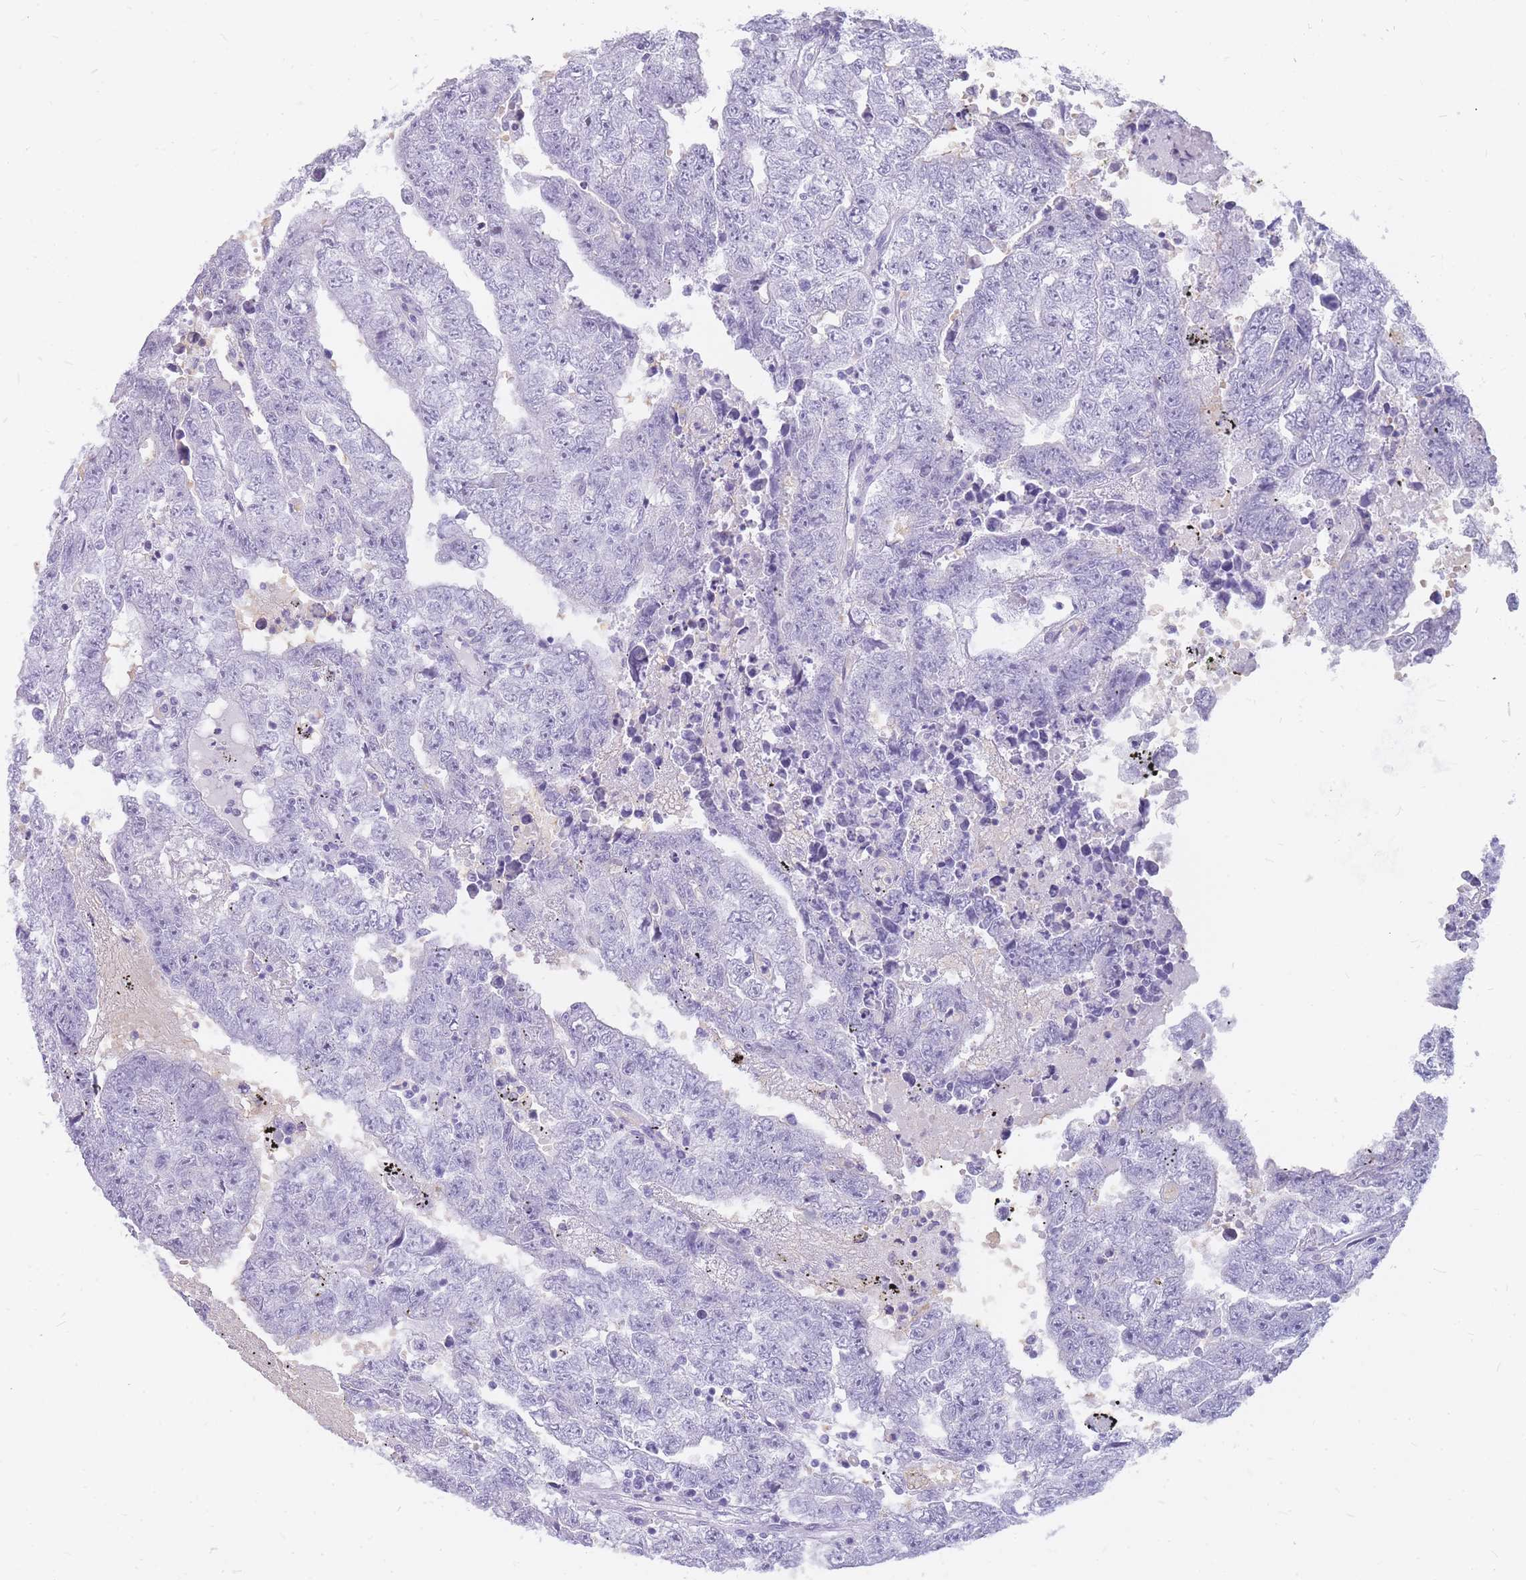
{"staining": {"intensity": "negative", "quantity": "none", "location": "none"}, "tissue": "testis cancer", "cell_type": "Tumor cells", "image_type": "cancer", "snomed": [{"axis": "morphology", "description": "Carcinoma, Embryonal, NOS"}, {"axis": "topography", "description": "Testis"}], "caption": "Immunohistochemistry of embryonal carcinoma (testis) exhibits no staining in tumor cells.", "gene": "INS", "patient": {"sex": "male", "age": 25}}